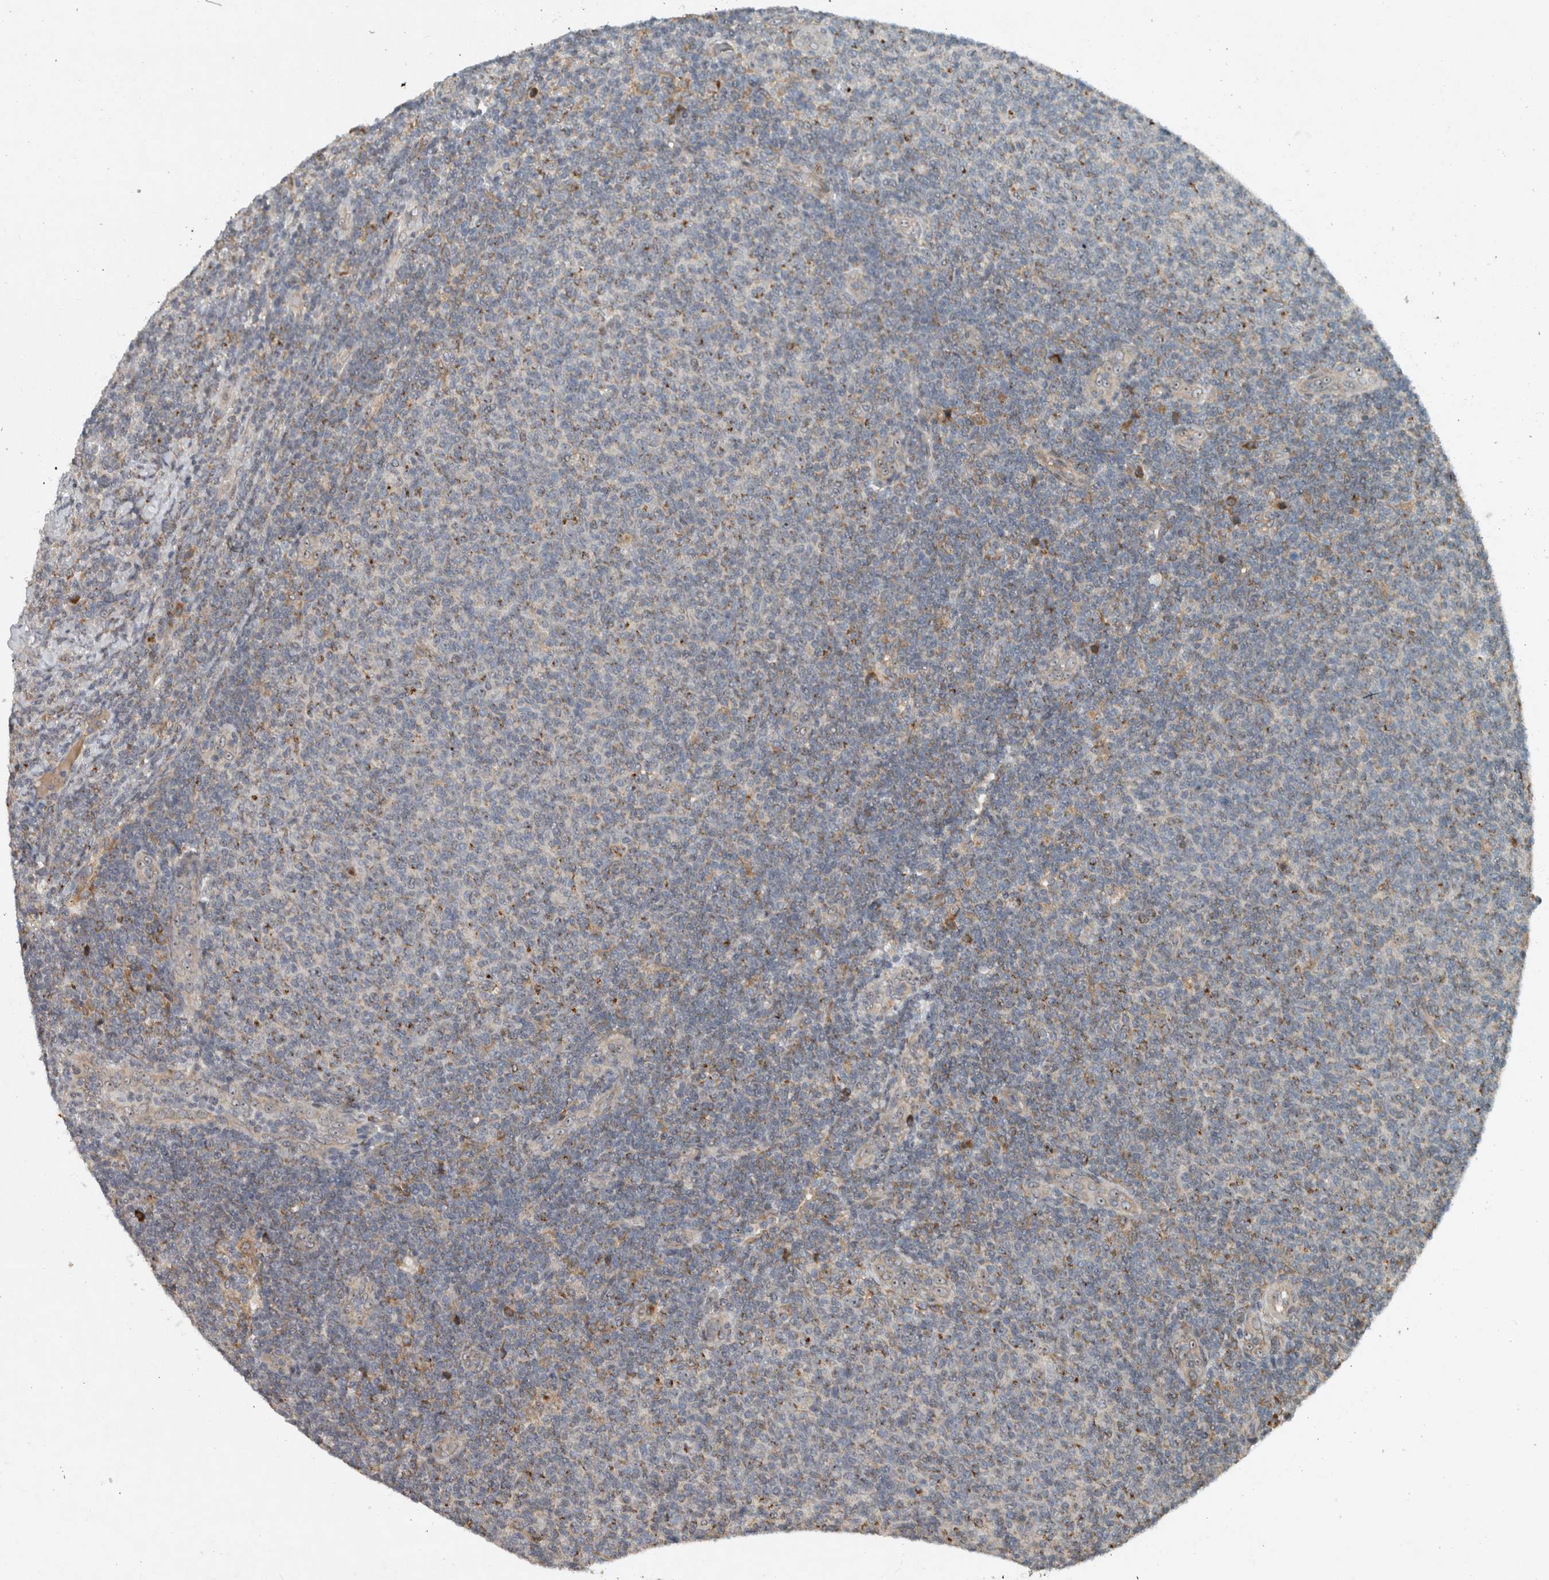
{"staining": {"intensity": "weak", "quantity": "25%-75%", "location": "cytoplasmic/membranous"}, "tissue": "lymphoma", "cell_type": "Tumor cells", "image_type": "cancer", "snomed": [{"axis": "morphology", "description": "Malignant lymphoma, non-Hodgkin's type, Low grade"}, {"axis": "topography", "description": "Lymph node"}], "caption": "Immunohistochemistry (IHC) image of neoplastic tissue: human malignant lymphoma, non-Hodgkin's type (low-grade) stained using IHC shows low levels of weak protein expression localized specifically in the cytoplasmic/membranous of tumor cells, appearing as a cytoplasmic/membranous brown color.", "gene": "GPR137B", "patient": {"sex": "male", "age": 66}}